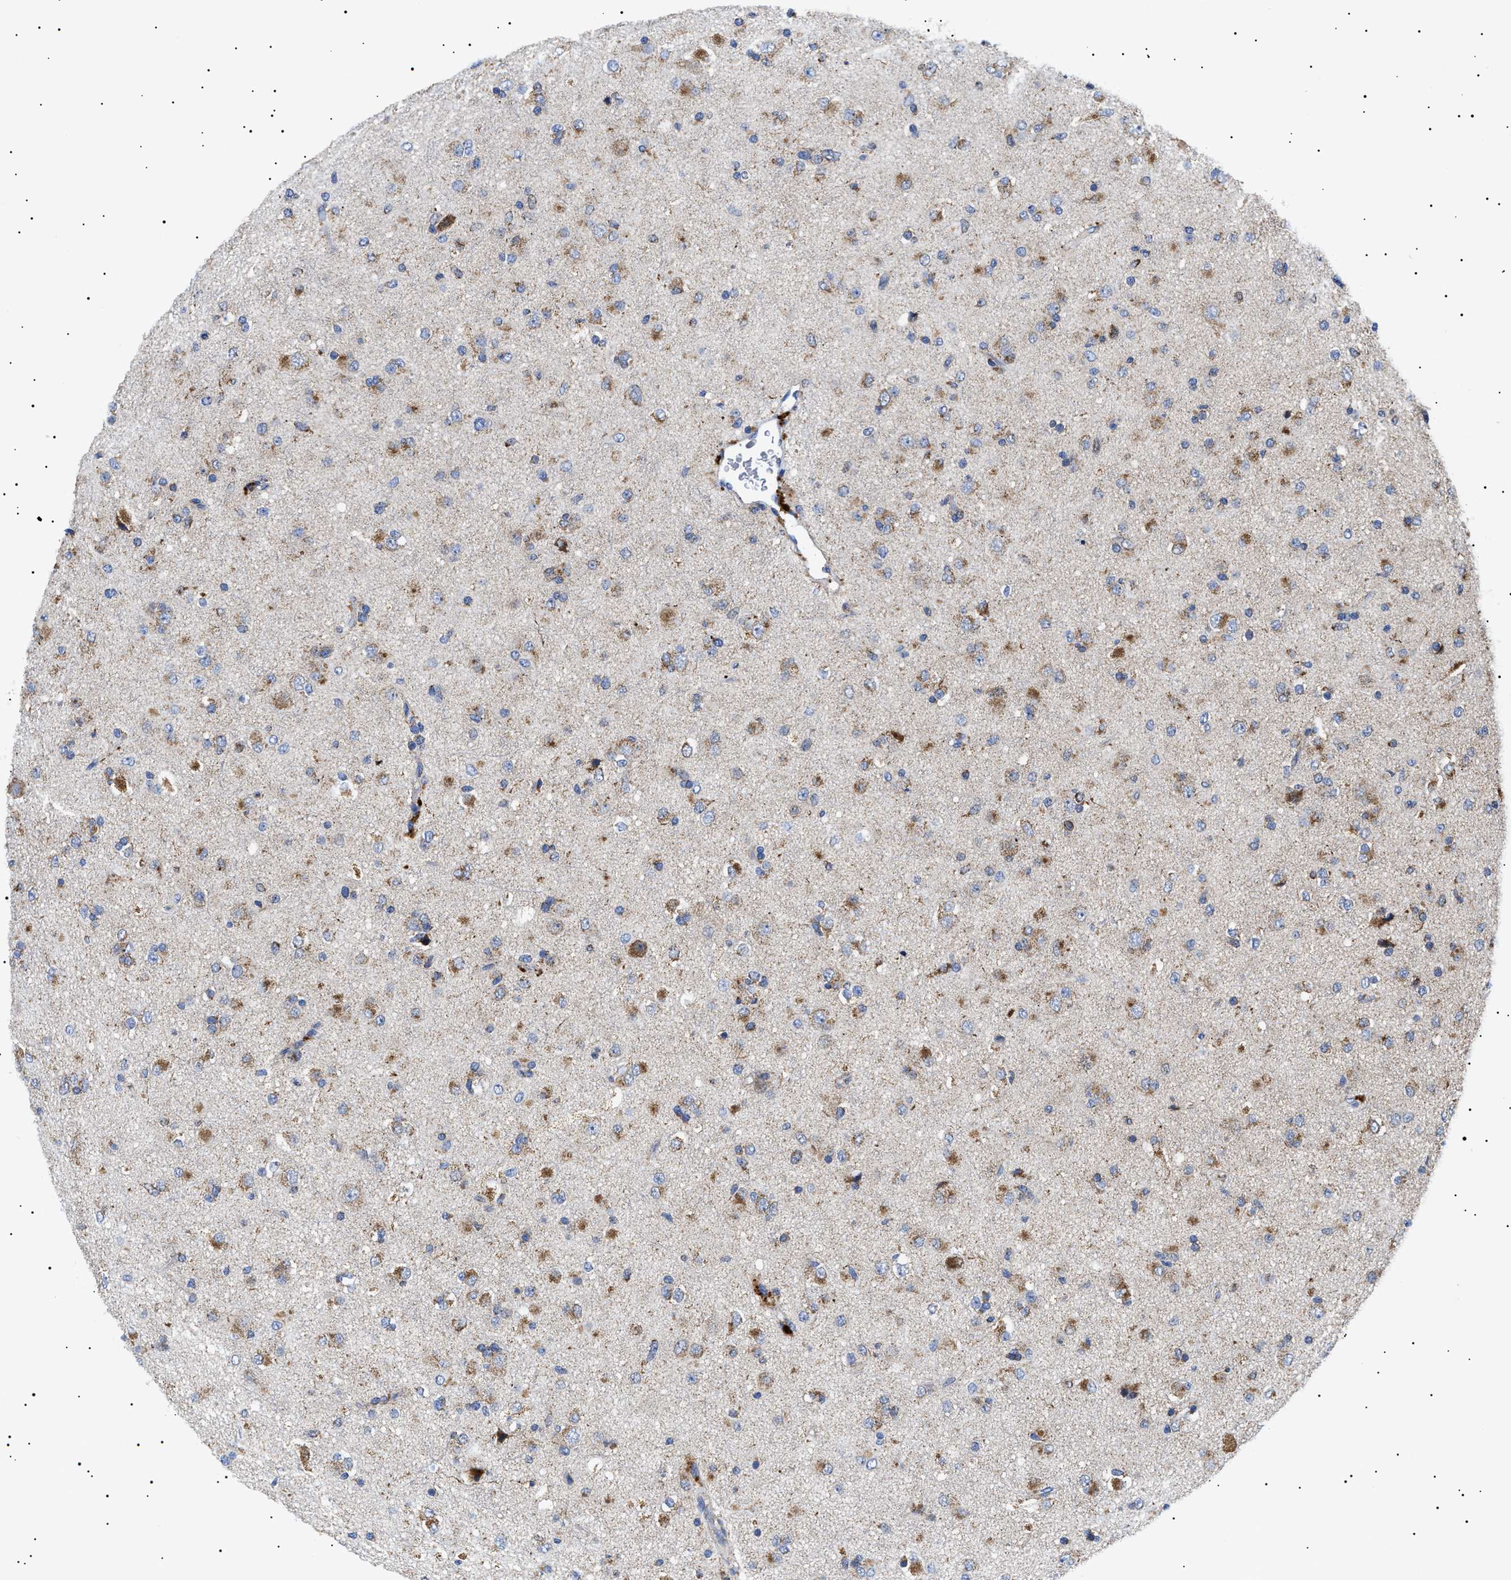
{"staining": {"intensity": "moderate", "quantity": ">75%", "location": "cytoplasmic/membranous"}, "tissue": "glioma", "cell_type": "Tumor cells", "image_type": "cancer", "snomed": [{"axis": "morphology", "description": "Glioma, malignant, Low grade"}, {"axis": "topography", "description": "Brain"}], "caption": "There is medium levels of moderate cytoplasmic/membranous staining in tumor cells of malignant low-grade glioma, as demonstrated by immunohistochemical staining (brown color).", "gene": "CHRDL2", "patient": {"sex": "male", "age": 65}}